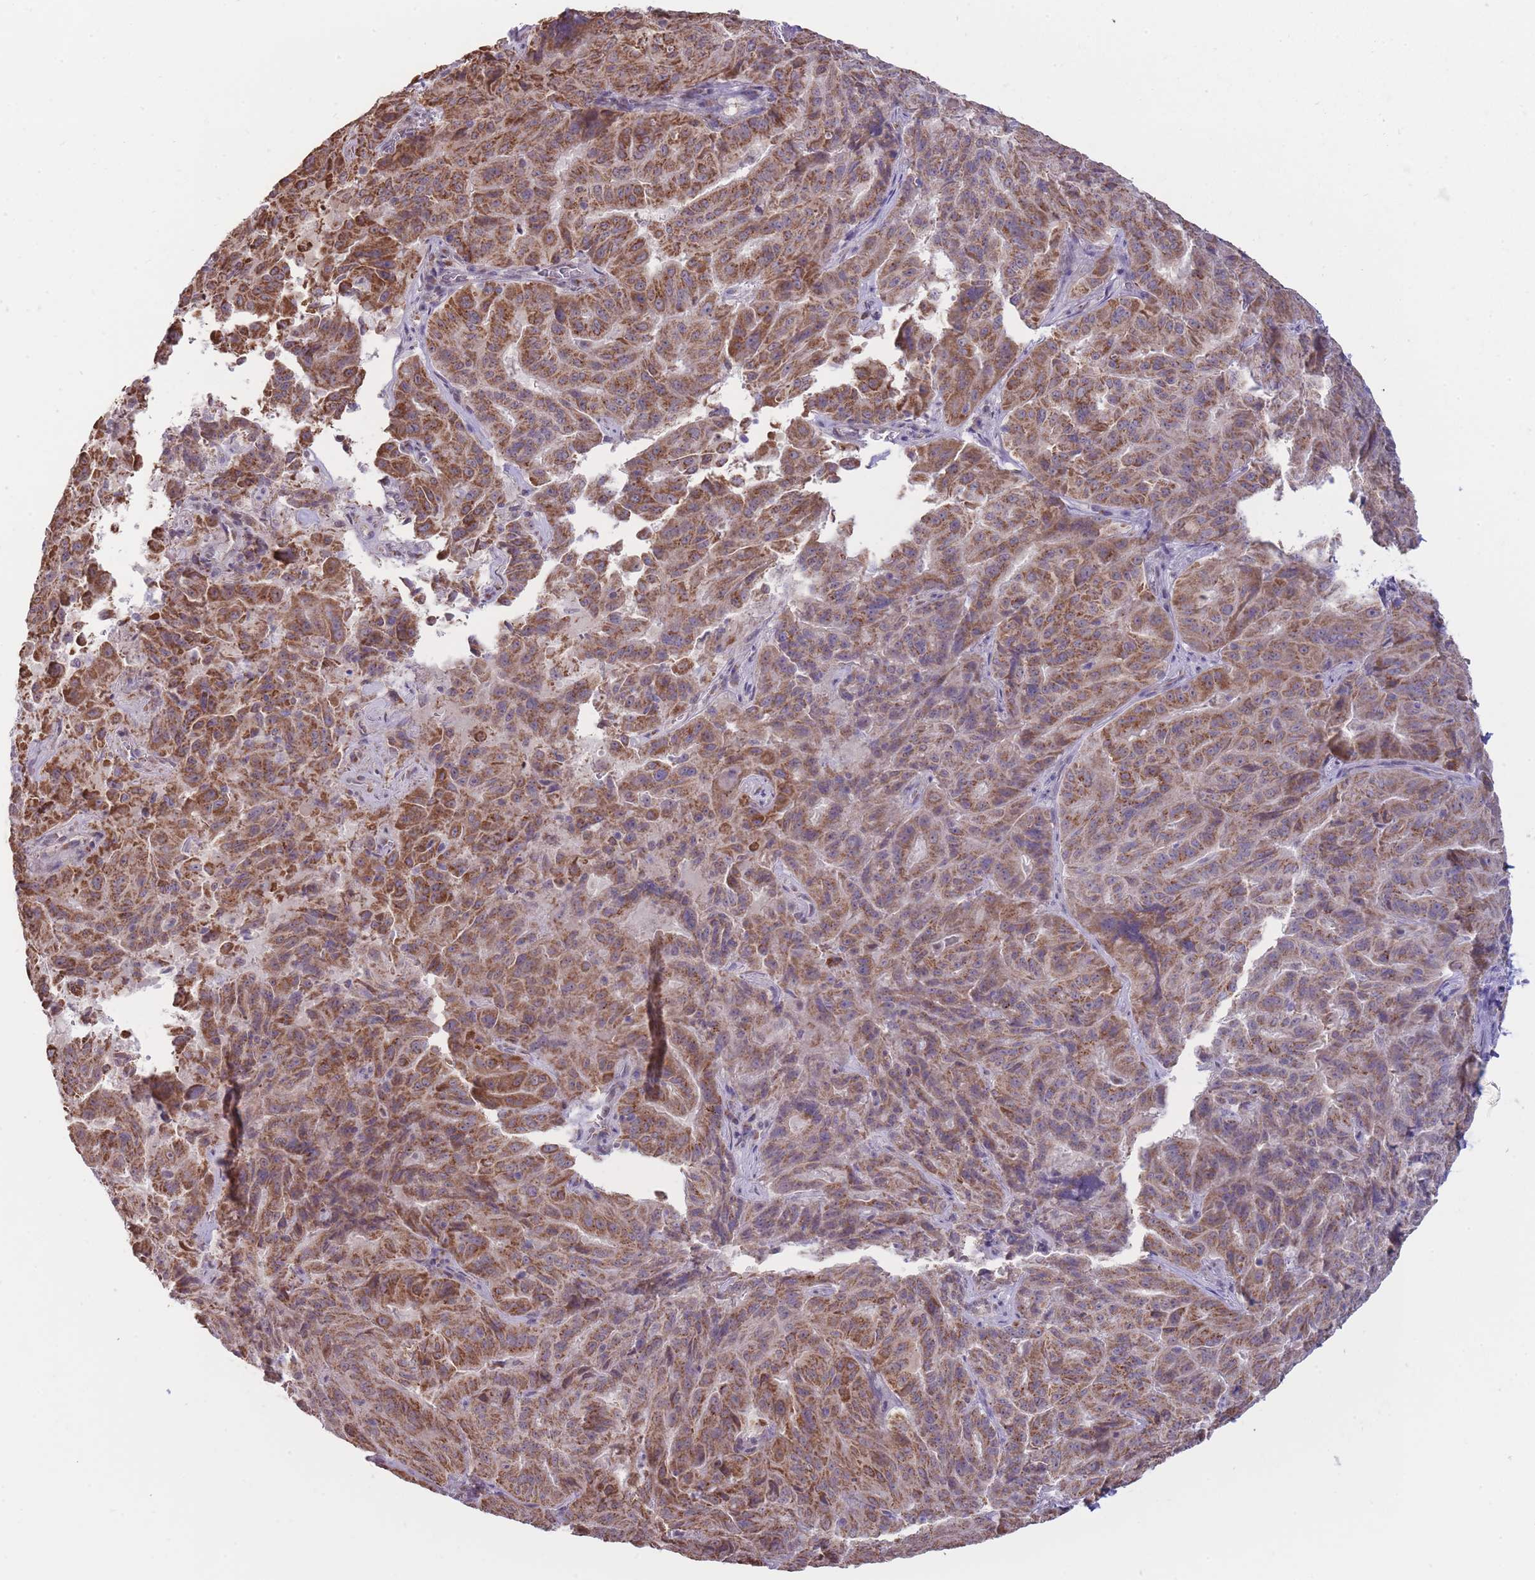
{"staining": {"intensity": "moderate", "quantity": ">75%", "location": "cytoplasmic/membranous"}, "tissue": "pancreatic cancer", "cell_type": "Tumor cells", "image_type": "cancer", "snomed": [{"axis": "morphology", "description": "Adenocarcinoma, NOS"}, {"axis": "topography", "description": "Pancreas"}], "caption": "Immunohistochemical staining of human adenocarcinoma (pancreatic) reveals medium levels of moderate cytoplasmic/membranous protein staining in approximately >75% of tumor cells. Nuclei are stained in blue.", "gene": "NELL1", "patient": {"sex": "male", "age": 63}}